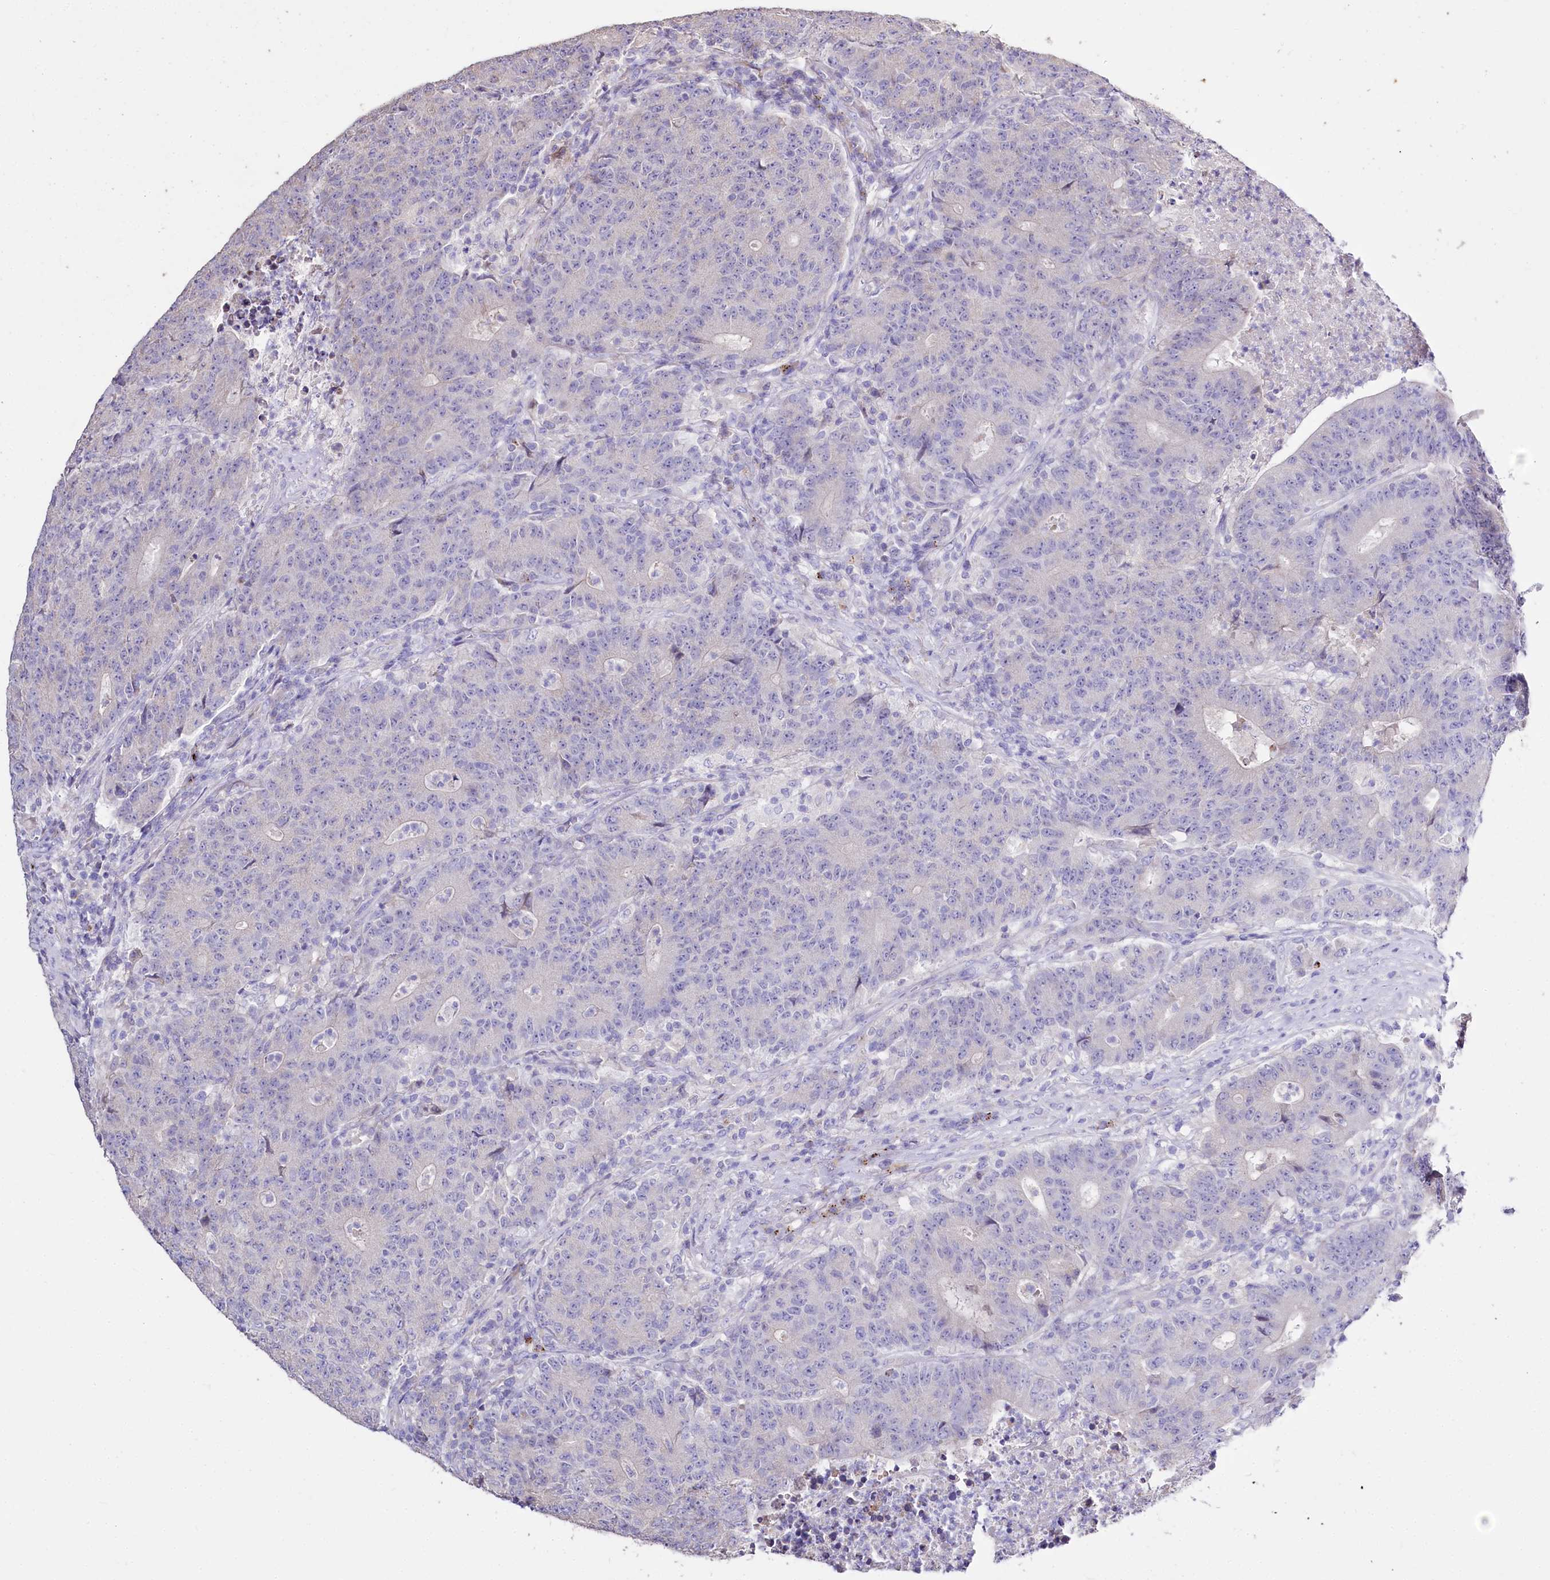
{"staining": {"intensity": "negative", "quantity": "none", "location": "none"}, "tissue": "colorectal cancer", "cell_type": "Tumor cells", "image_type": "cancer", "snomed": [{"axis": "morphology", "description": "Adenocarcinoma, NOS"}, {"axis": "topography", "description": "Colon"}], "caption": "High power microscopy image of an immunohistochemistry histopathology image of colorectal adenocarcinoma, revealing no significant staining in tumor cells. The staining was performed using DAB (3,3'-diaminobenzidine) to visualize the protein expression in brown, while the nuclei were stained in blue with hematoxylin (Magnification: 20x).", "gene": "PTER", "patient": {"sex": "female", "age": 75}}